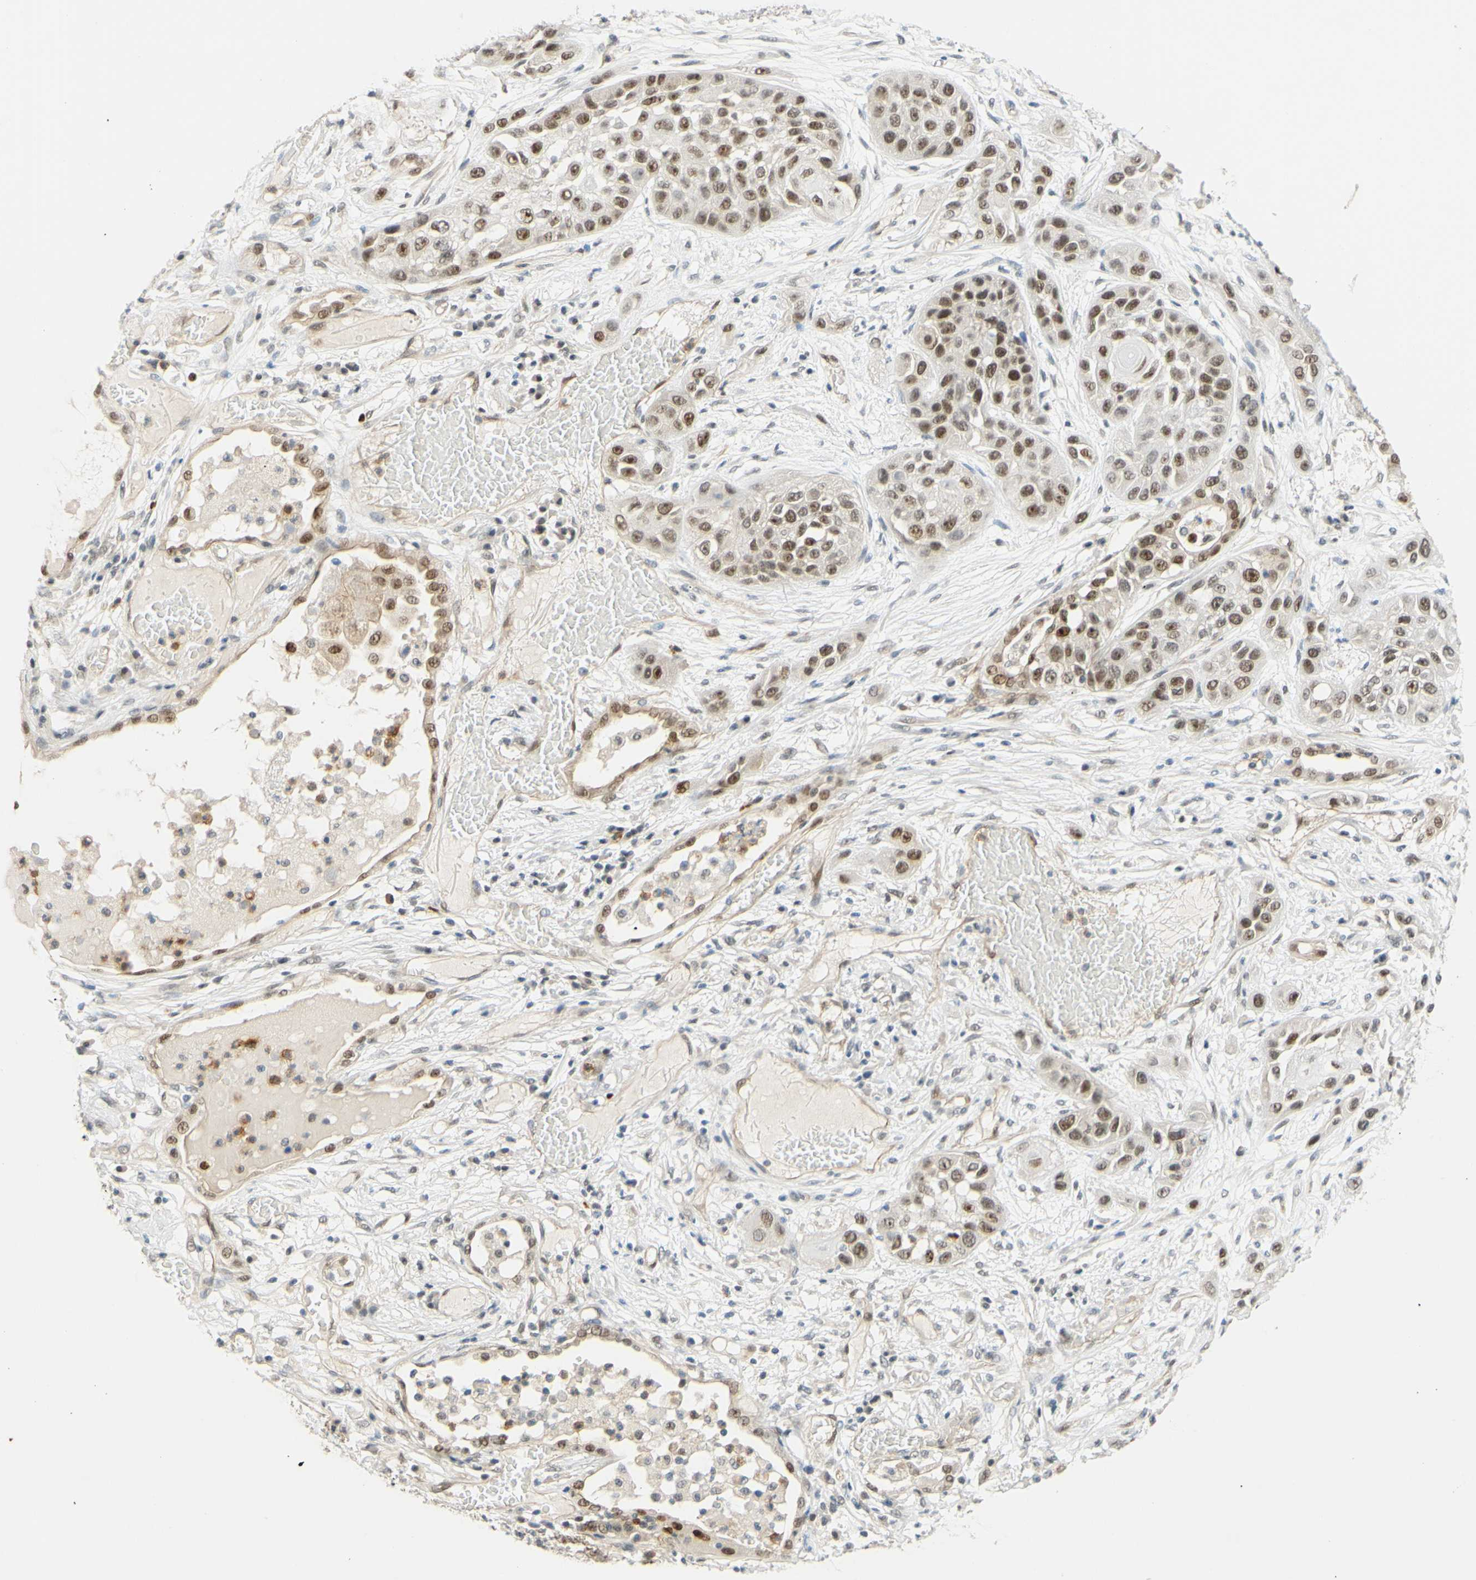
{"staining": {"intensity": "moderate", "quantity": ">75%", "location": "nuclear"}, "tissue": "lung cancer", "cell_type": "Tumor cells", "image_type": "cancer", "snomed": [{"axis": "morphology", "description": "Squamous cell carcinoma, NOS"}, {"axis": "topography", "description": "Lung"}], "caption": "About >75% of tumor cells in squamous cell carcinoma (lung) exhibit moderate nuclear protein positivity as visualized by brown immunohistochemical staining.", "gene": "POLB", "patient": {"sex": "male", "age": 71}}